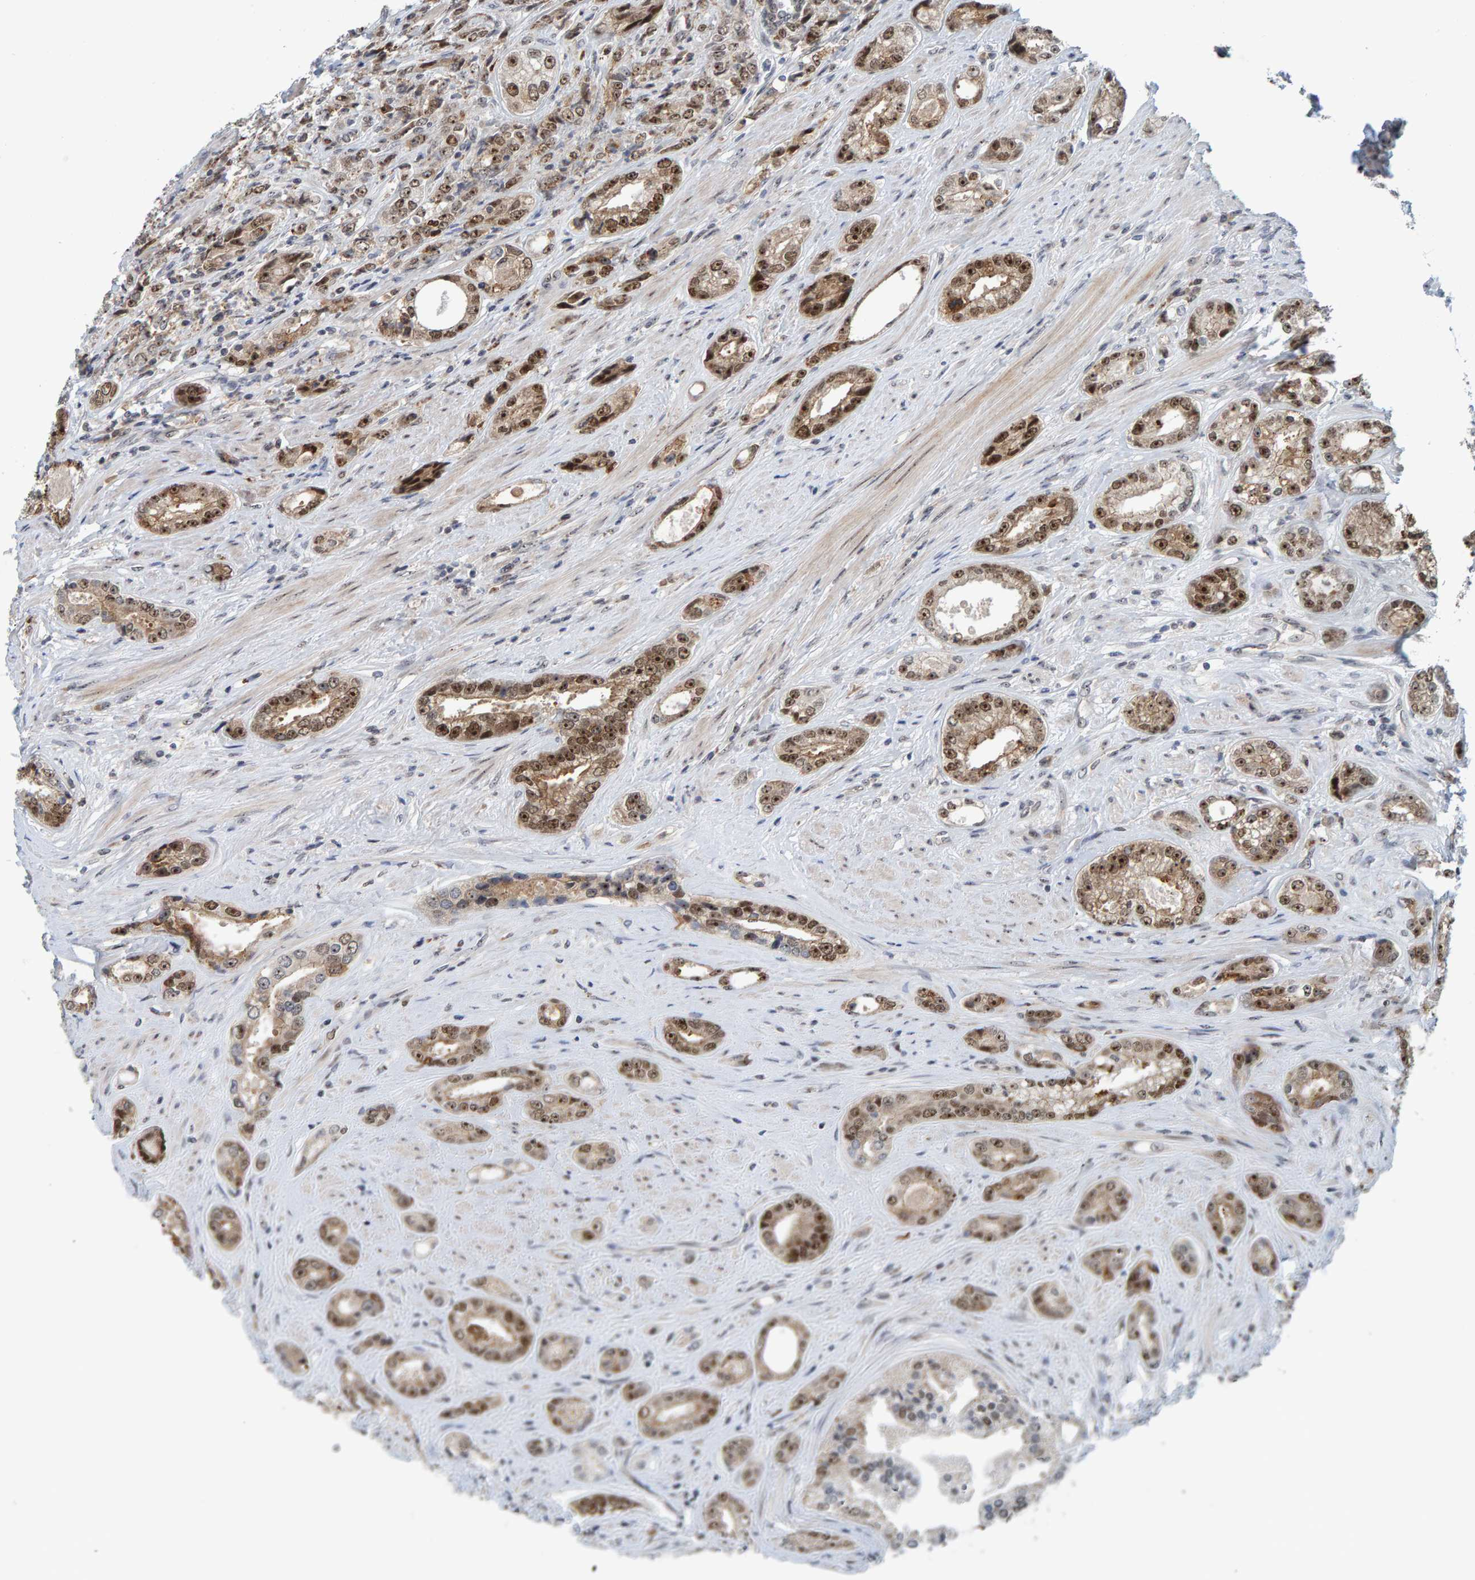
{"staining": {"intensity": "moderate", "quantity": ">75%", "location": "cytoplasmic/membranous,nuclear"}, "tissue": "prostate cancer", "cell_type": "Tumor cells", "image_type": "cancer", "snomed": [{"axis": "morphology", "description": "Adenocarcinoma, High grade"}, {"axis": "topography", "description": "Prostate"}], "caption": "Brown immunohistochemical staining in human prostate high-grade adenocarcinoma shows moderate cytoplasmic/membranous and nuclear positivity in approximately >75% of tumor cells.", "gene": "POLR1E", "patient": {"sex": "male", "age": 61}}